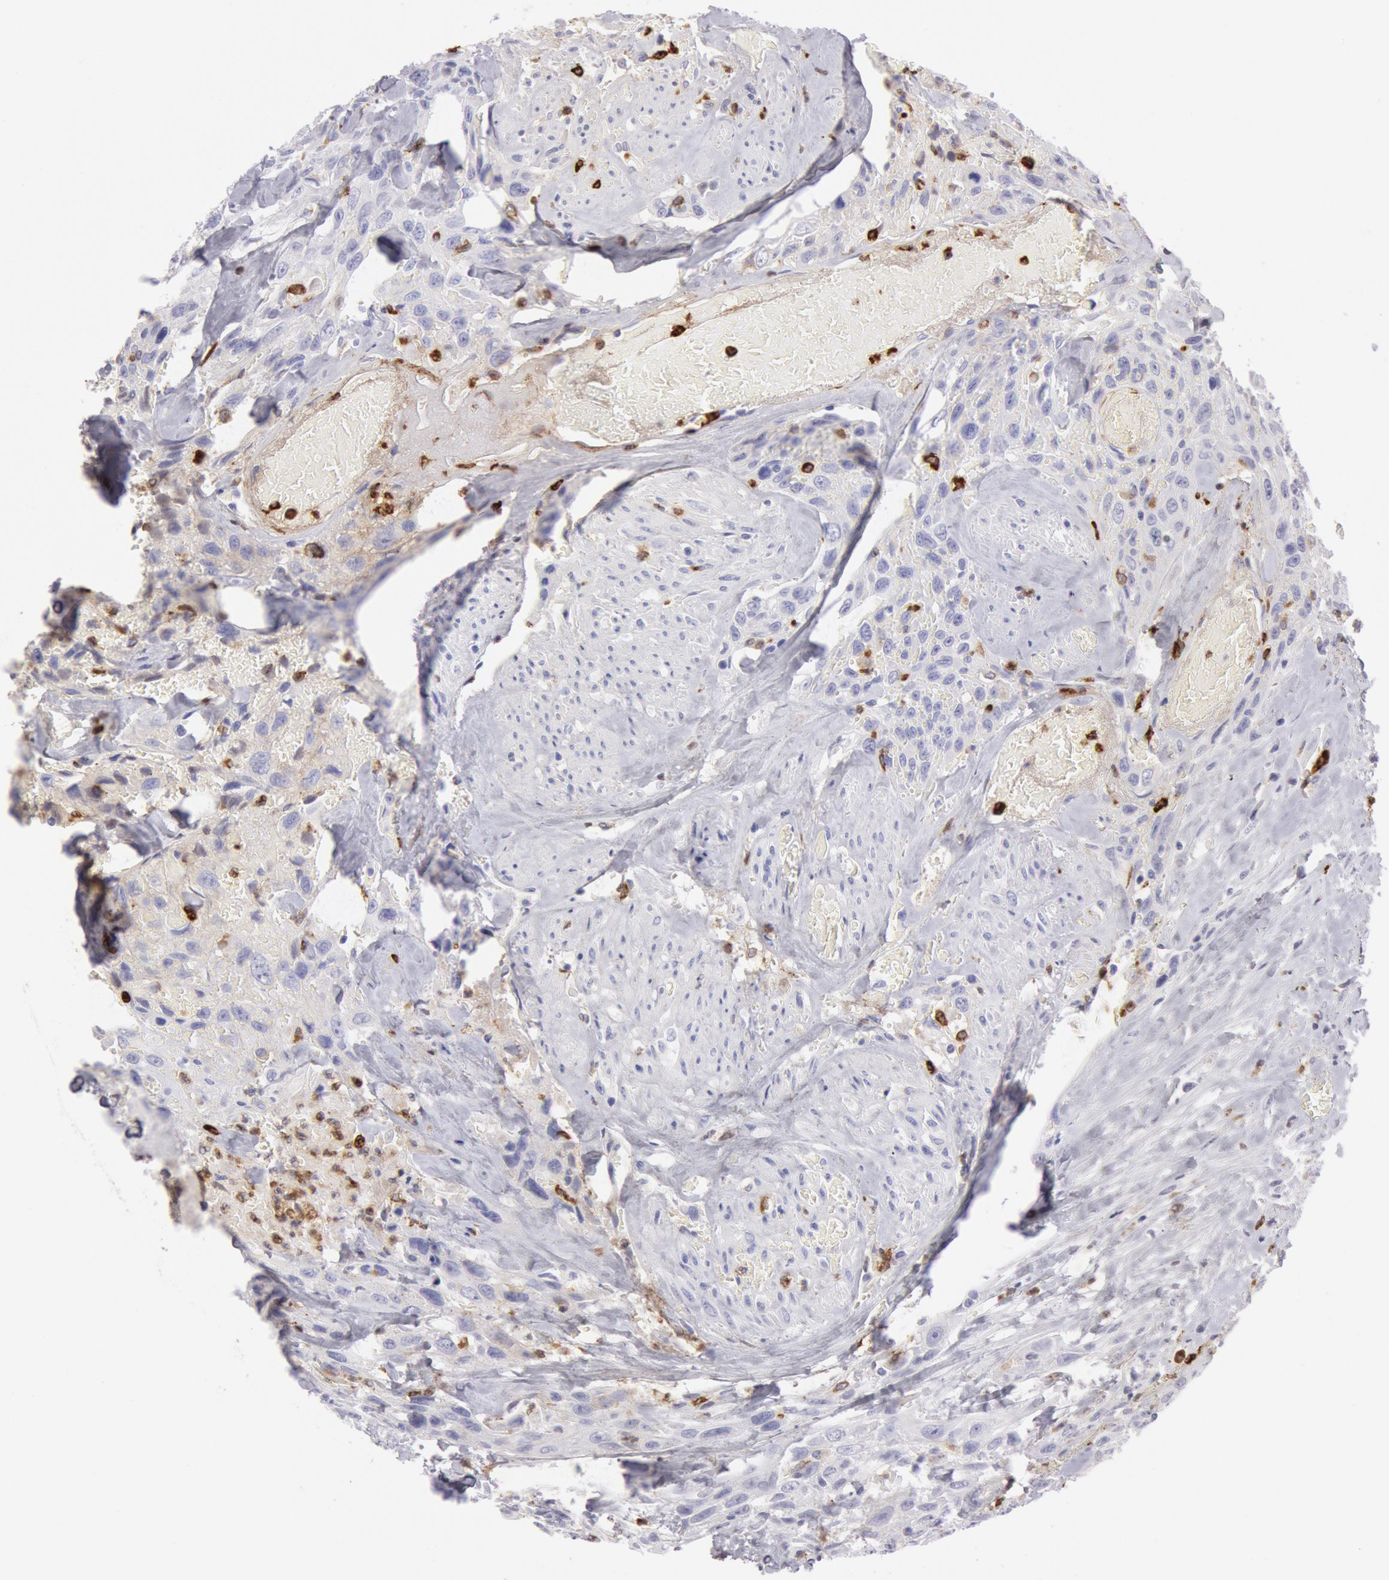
{"staining": {"intensity": "negative", "quantity": "none", "location": "none"}, "tissue": "urothelial cancer", "cell_type": "Tumor cells", "image_type": "cancer", "snomed": [{"axis": "morphology", "description": "Urothelial carcinoma, High grade"}, {"axis": "topography", "description": "Urinary bladder"}], "caption": "Human urothelial cancer stained for a protein using immunohistochemistry (IHC) demonstrates no expression in tumor cells.", "gene": "FCN1", "patient": {"sex": "female", "age": 84}}